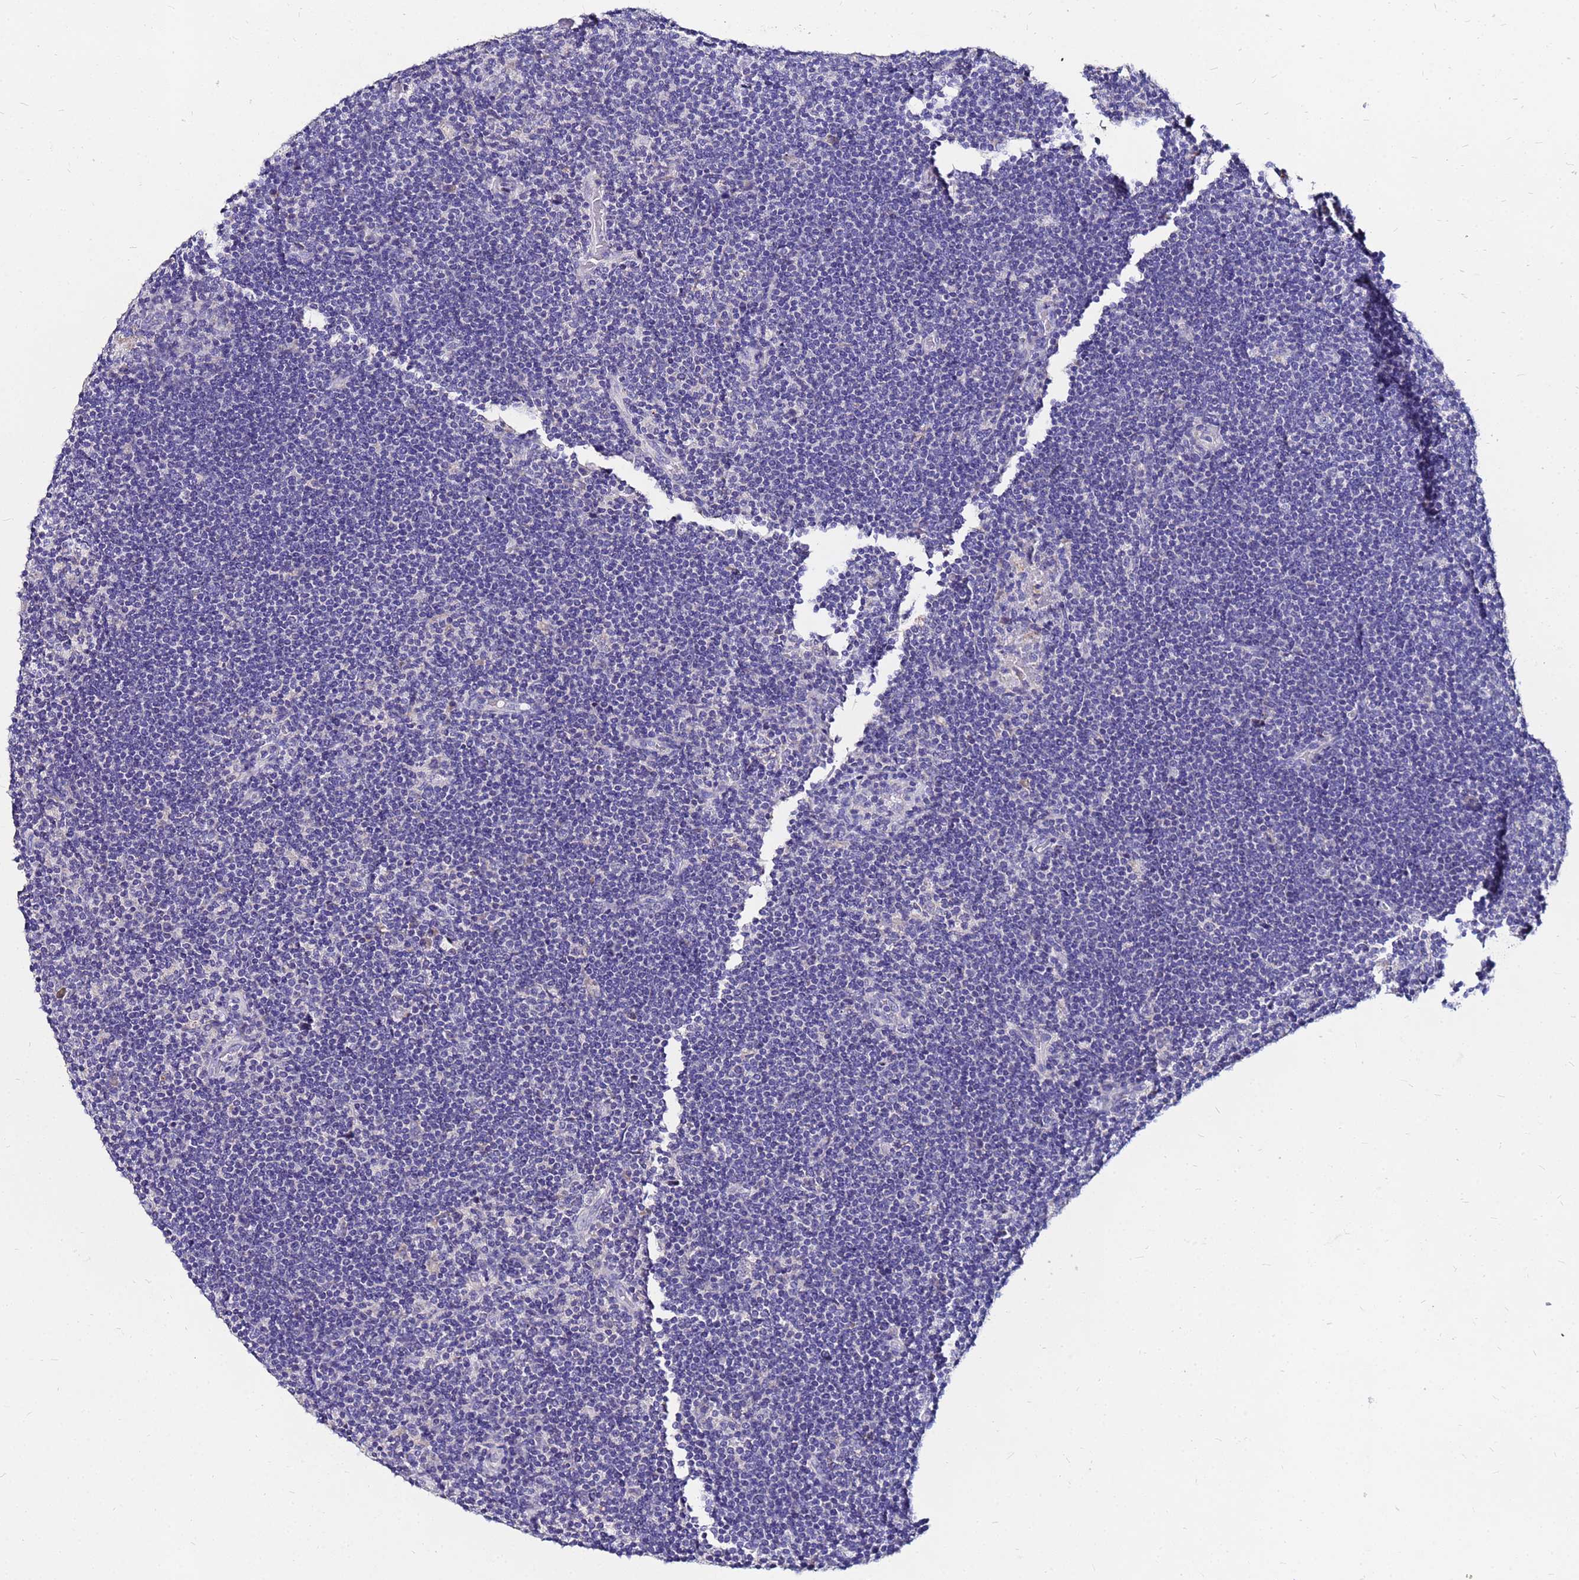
{"staining": {"intensity": "negative", "quantity": "none", "location": "none"}, "tissue": "lymphoma", "cell_type": "Tumor cells", "image_type": "cancer", "snomed": [{"axis": "morphology", "description": "Hodgkin's disease, NOS"}, {"axis": "topography", "description": "Lymph node"}], "caption": "IHC image of neoplastic tissue: Hodgkin's disease stained with DAB exhibits no significant protein expression in tumor cells.", "gene": "FAM183A", "patient": {"sex": "female", "age": 57}}